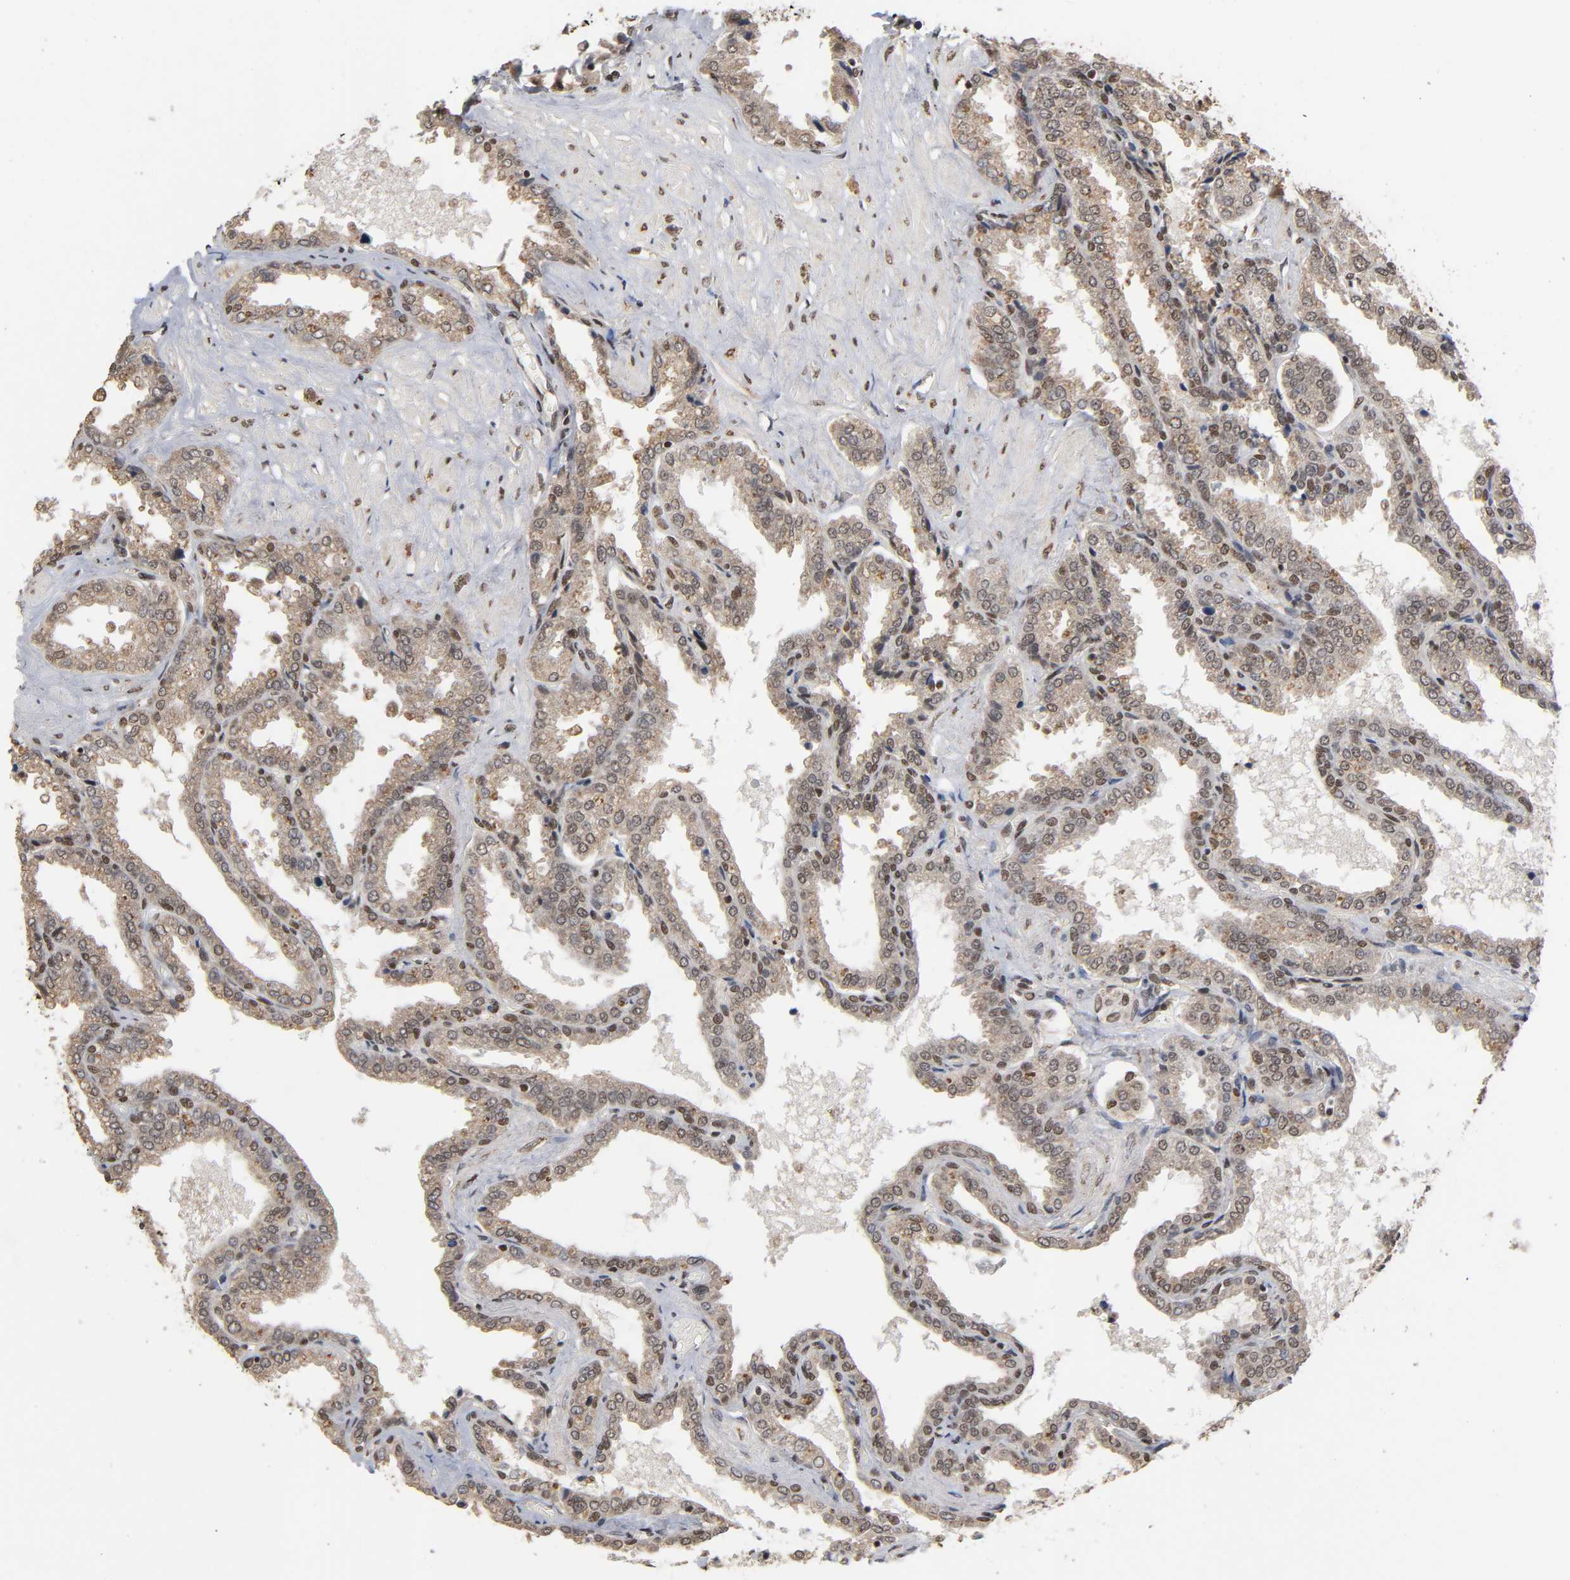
{"staining": {"intensity": "moderate", "quantity": ">75%", "location": "cytoplasmic/membranous,nuclear"}, "tissue": "seminal vesicle", "cell_type": "Glandular cells", "image_type": "normal", "snomed": [{"axis": "morphology", "description": "Normal tissue, NOS"}, {"axis": "topography", "description": "Seminal veicle"}], "caption": "Glandular cells display medium levels of moderate cytoplasmic/membranous,nuclear positivity in about >75% of cells in normal seminal vesicle. Using DAB (brown) and hematoxylin (blue) stains, captured at high magnification using brightfield microscopy.", "gene": "ZNF384", "patient": {"sex": "male", "age": 46}}